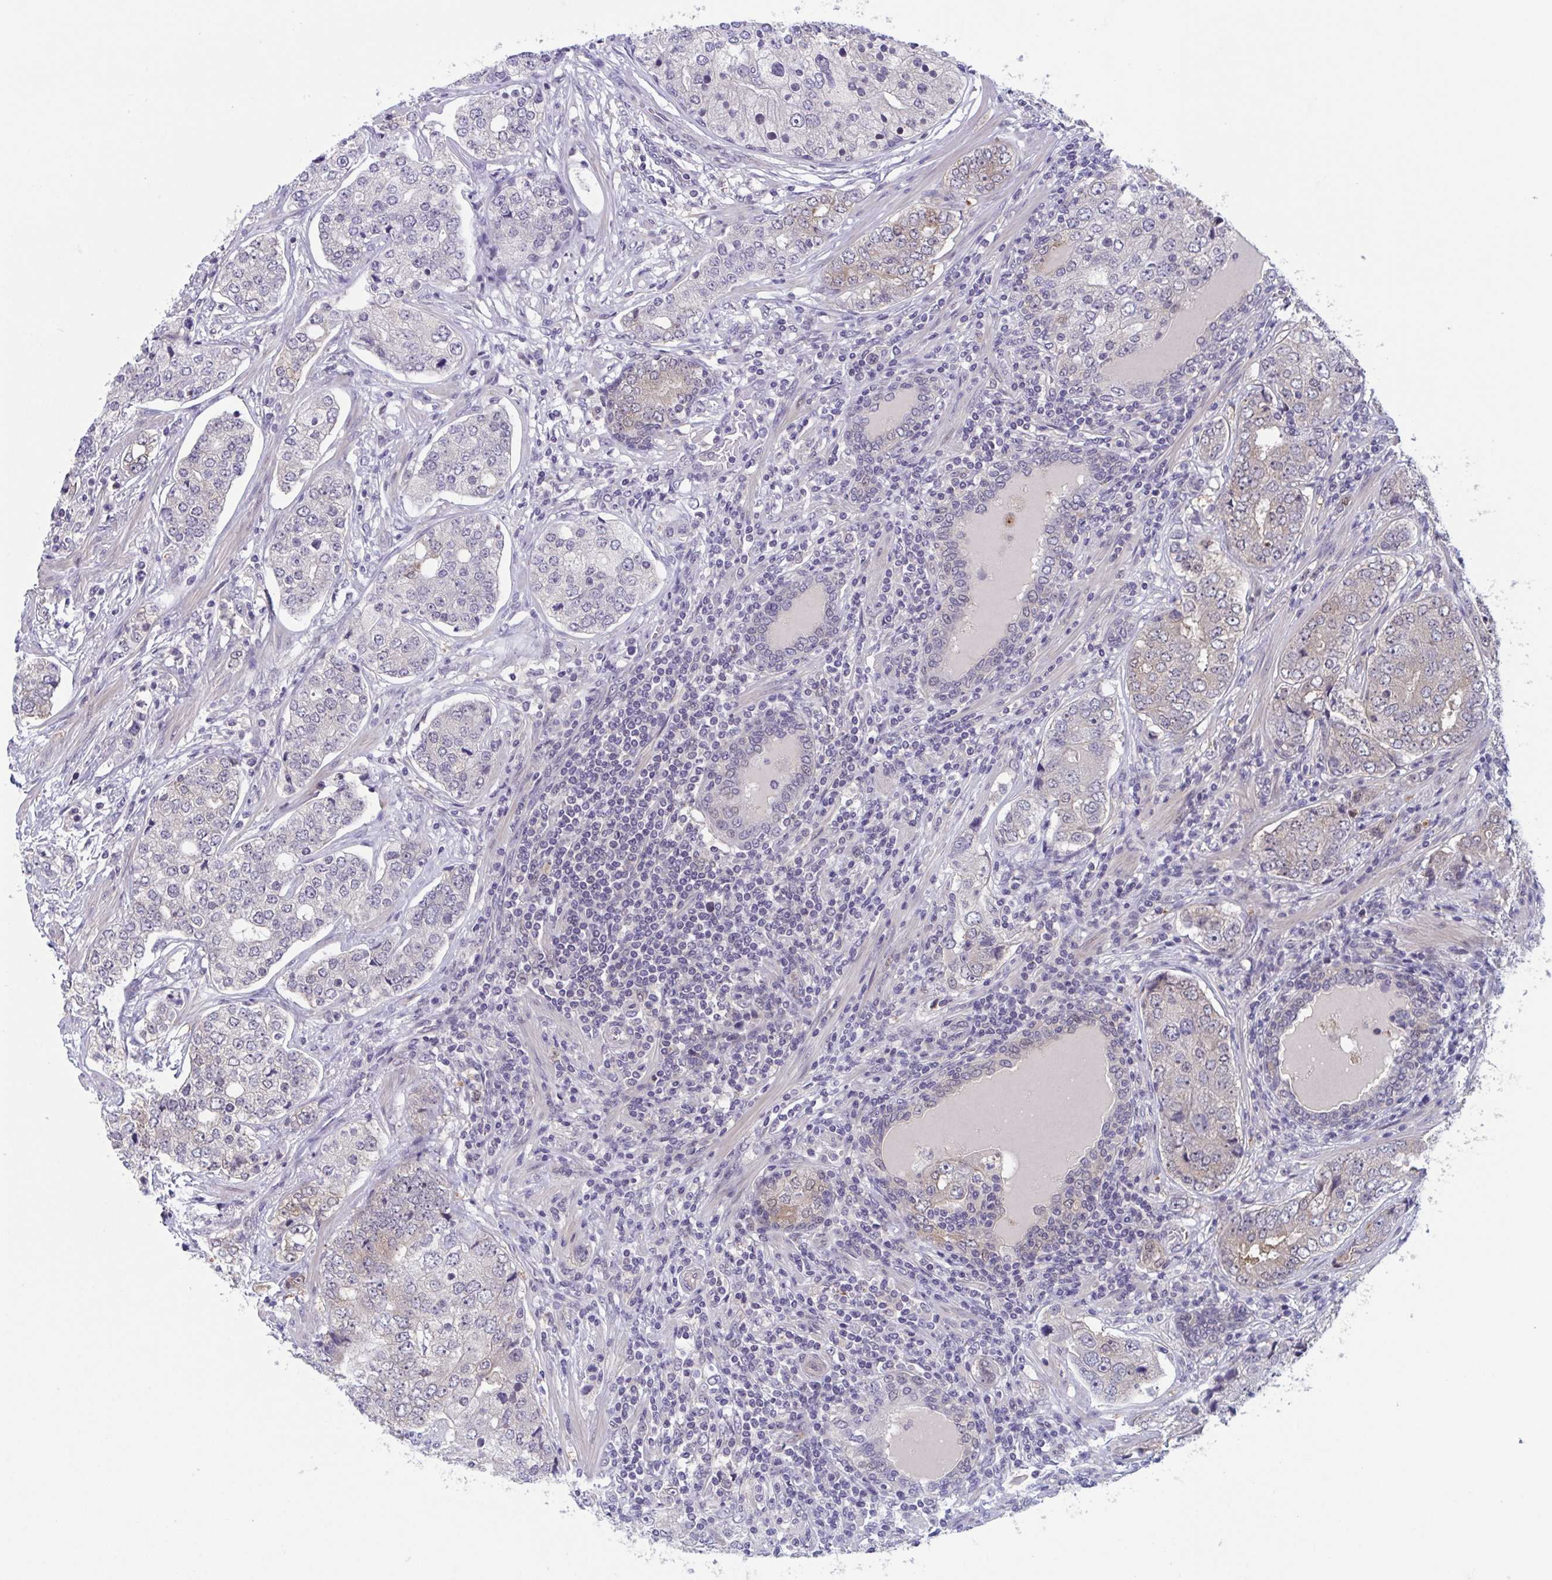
{"staining": {"intensity": "moderate", "quantity": "<25%", "location": "cytoplasmic/membranous"}, "tissue": "prostate cancer", "cell_type": "Tumor cells", "image_type": "cancer", "snomed": [{"axis": "morphology", "description": "Adenocarcinoma, High grade"}, {"axis": "topography", "description": "Prostate"}], "caption": "Immunohistochemical staining of human prostate cancer reveals moderate cytoplasmic/membranous protein positivity in about <25% of tumor cells.", "gene": "RIOK1", "patient": {"sex": "male", "age": 60}}